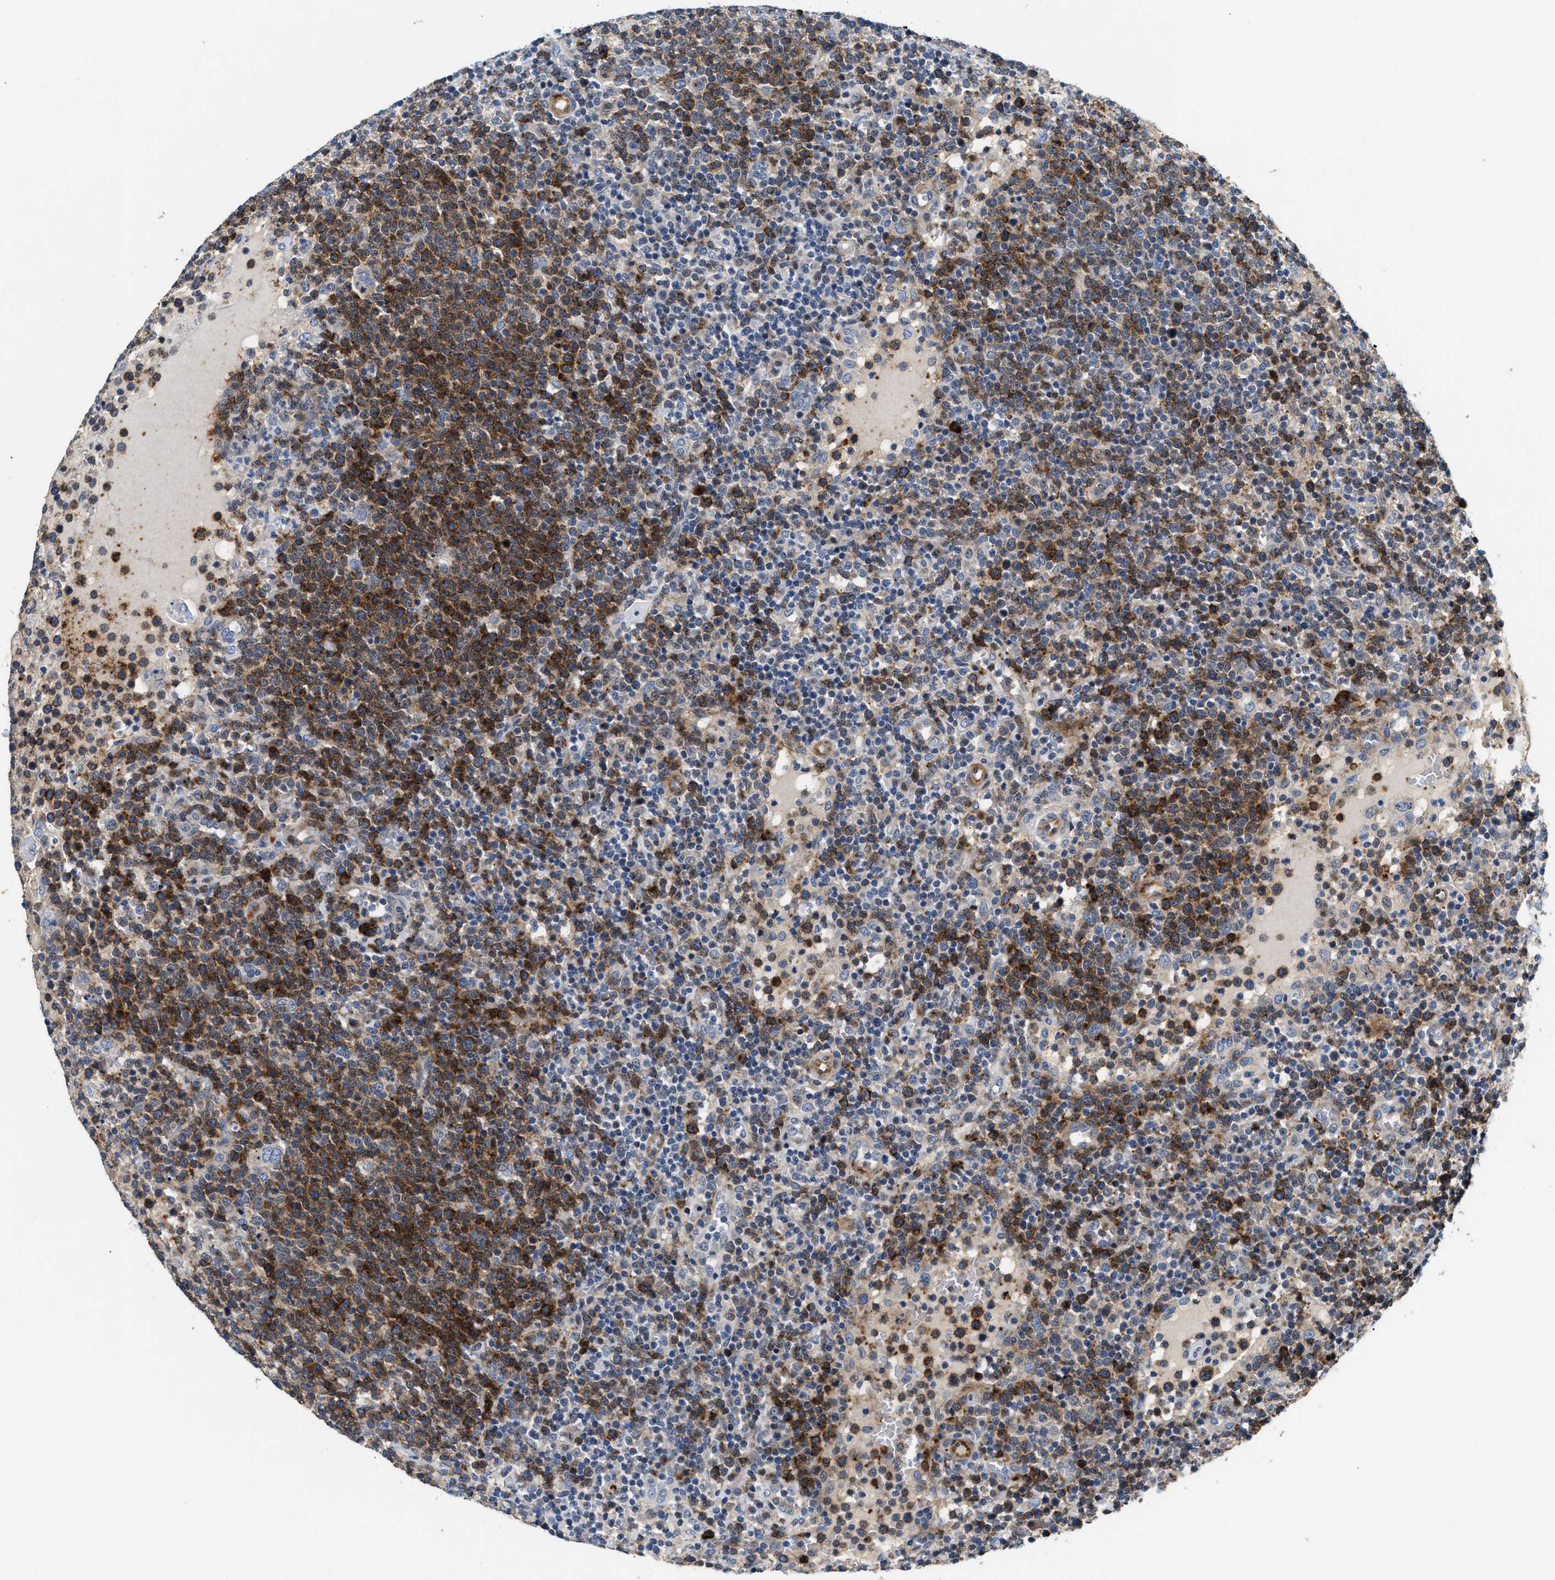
{"staining": {"intensity": "moderate", "quantity": "25%-75%", "location": "cytoplasmic/membranous"}, "tissue": "lymphoma", "cell_type": "Tumor cells", "image_type": "cancer", "snomed": [{"axis": "morphology", "description": "Malignant lymphoma, non-Hodgkin's type, High grade"}, {"axis": "topography", "description": "Lymph node"}], "caption": "Tumor cells display medium levels of moderate cytoplasmic/membranous expression in about 25%-75% of cells in human high-grade malignant lymphoma, non-Hodgkin's type. The protein is stained brown, and the nuclei are stained in blue (DAB IHC with brightfield microscopy, high magnification).", "gene": "IL17RC", "patient": {"sex": "male", "age": 61}}